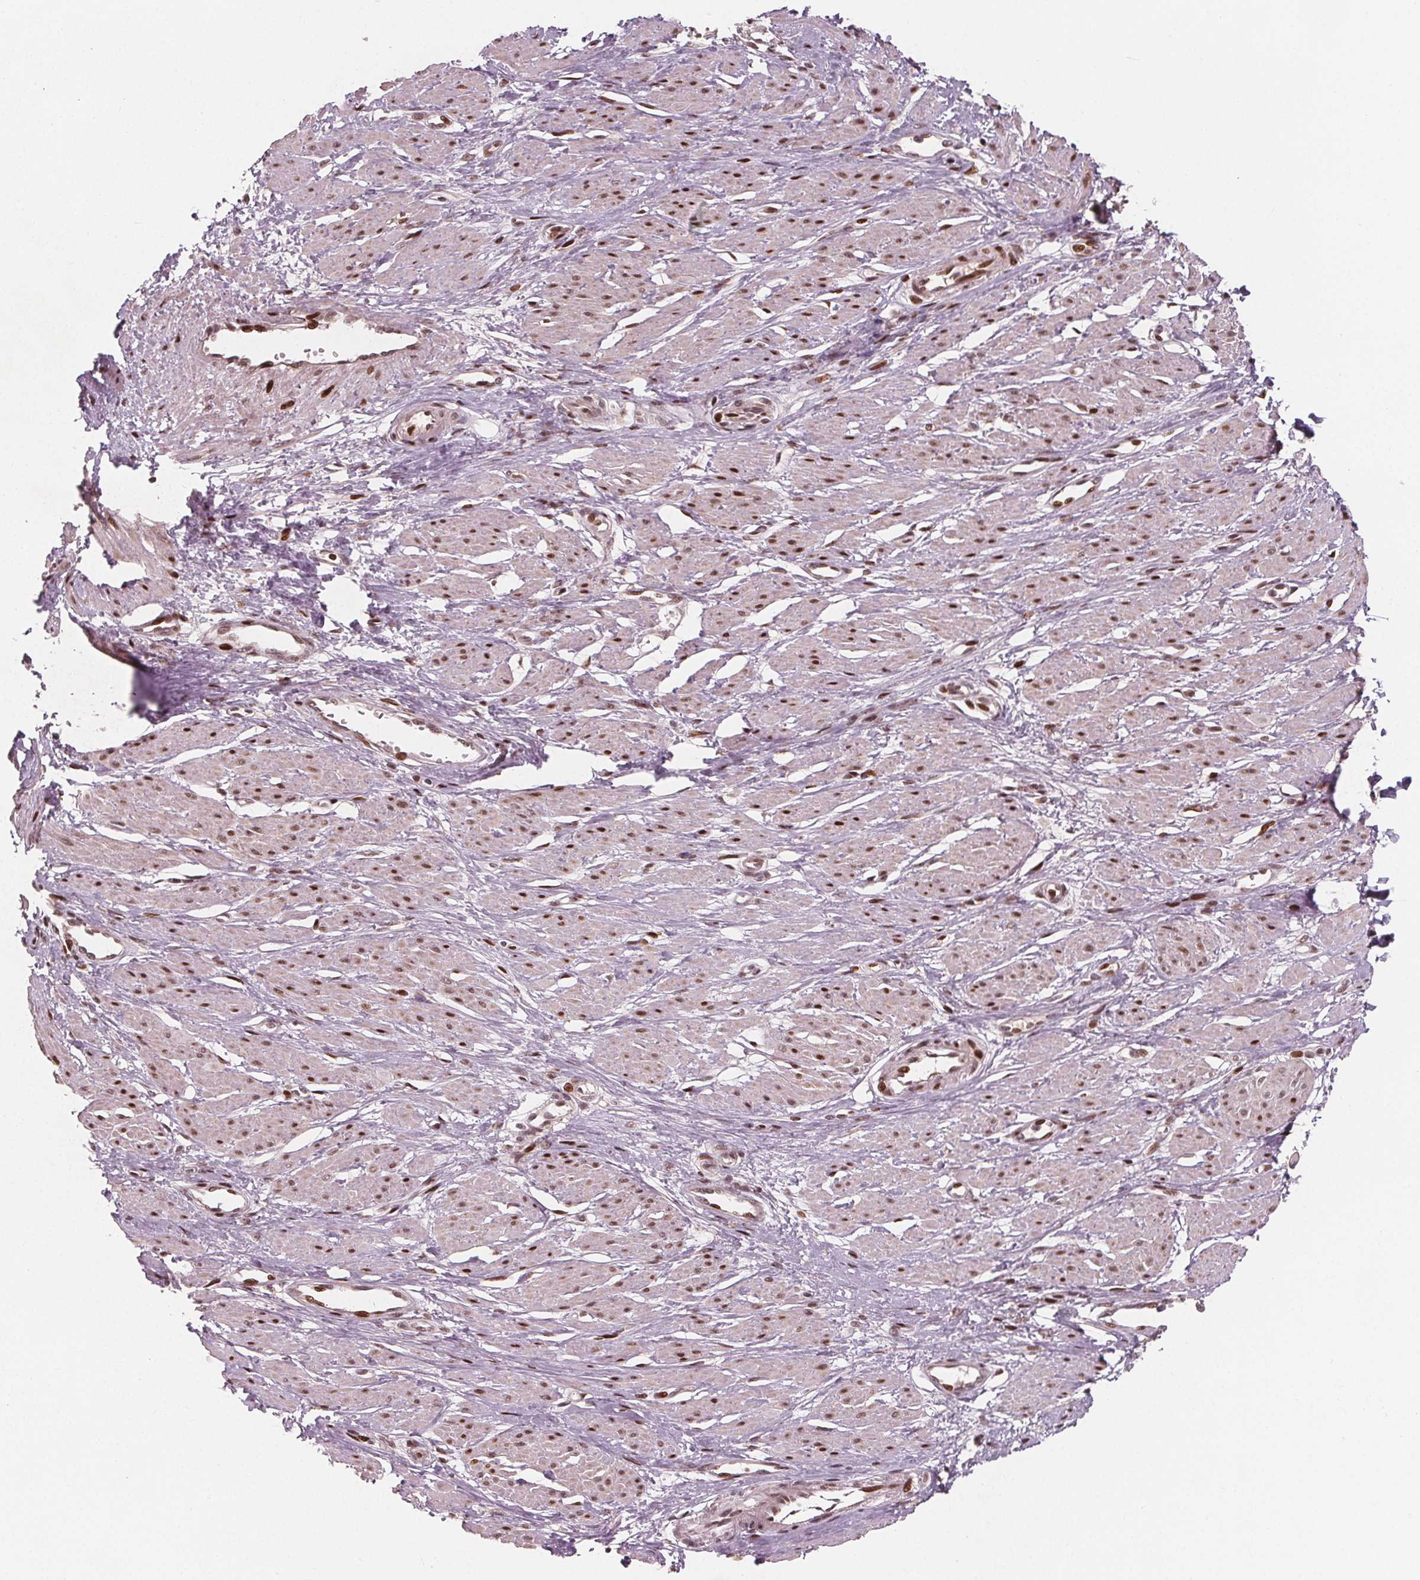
{"staining": {"intensity": "strong", "quantity": ">75%", "location": "nuclear"}, "tissue": "smooth muscle", "cell_type": "Smooth muscle cells", "image_type": "normal", "snomed": [{"axis": "morphology", "description": "Normal tissue, NOS"}, {"axis": "topography", "description": "Smooth muscle"}, {"axis": "topography", "description": "Uterus"}], "caption": "Smooth muscle cells exhibit high levels of strong nuclear expression in about >75% of cells in benign smooth muscle. (brown staining indicates protein expression, while blue staining denotes nuclei).", "gene": "SNRNP35", "patient": {"sex": "female", "age": 39}}